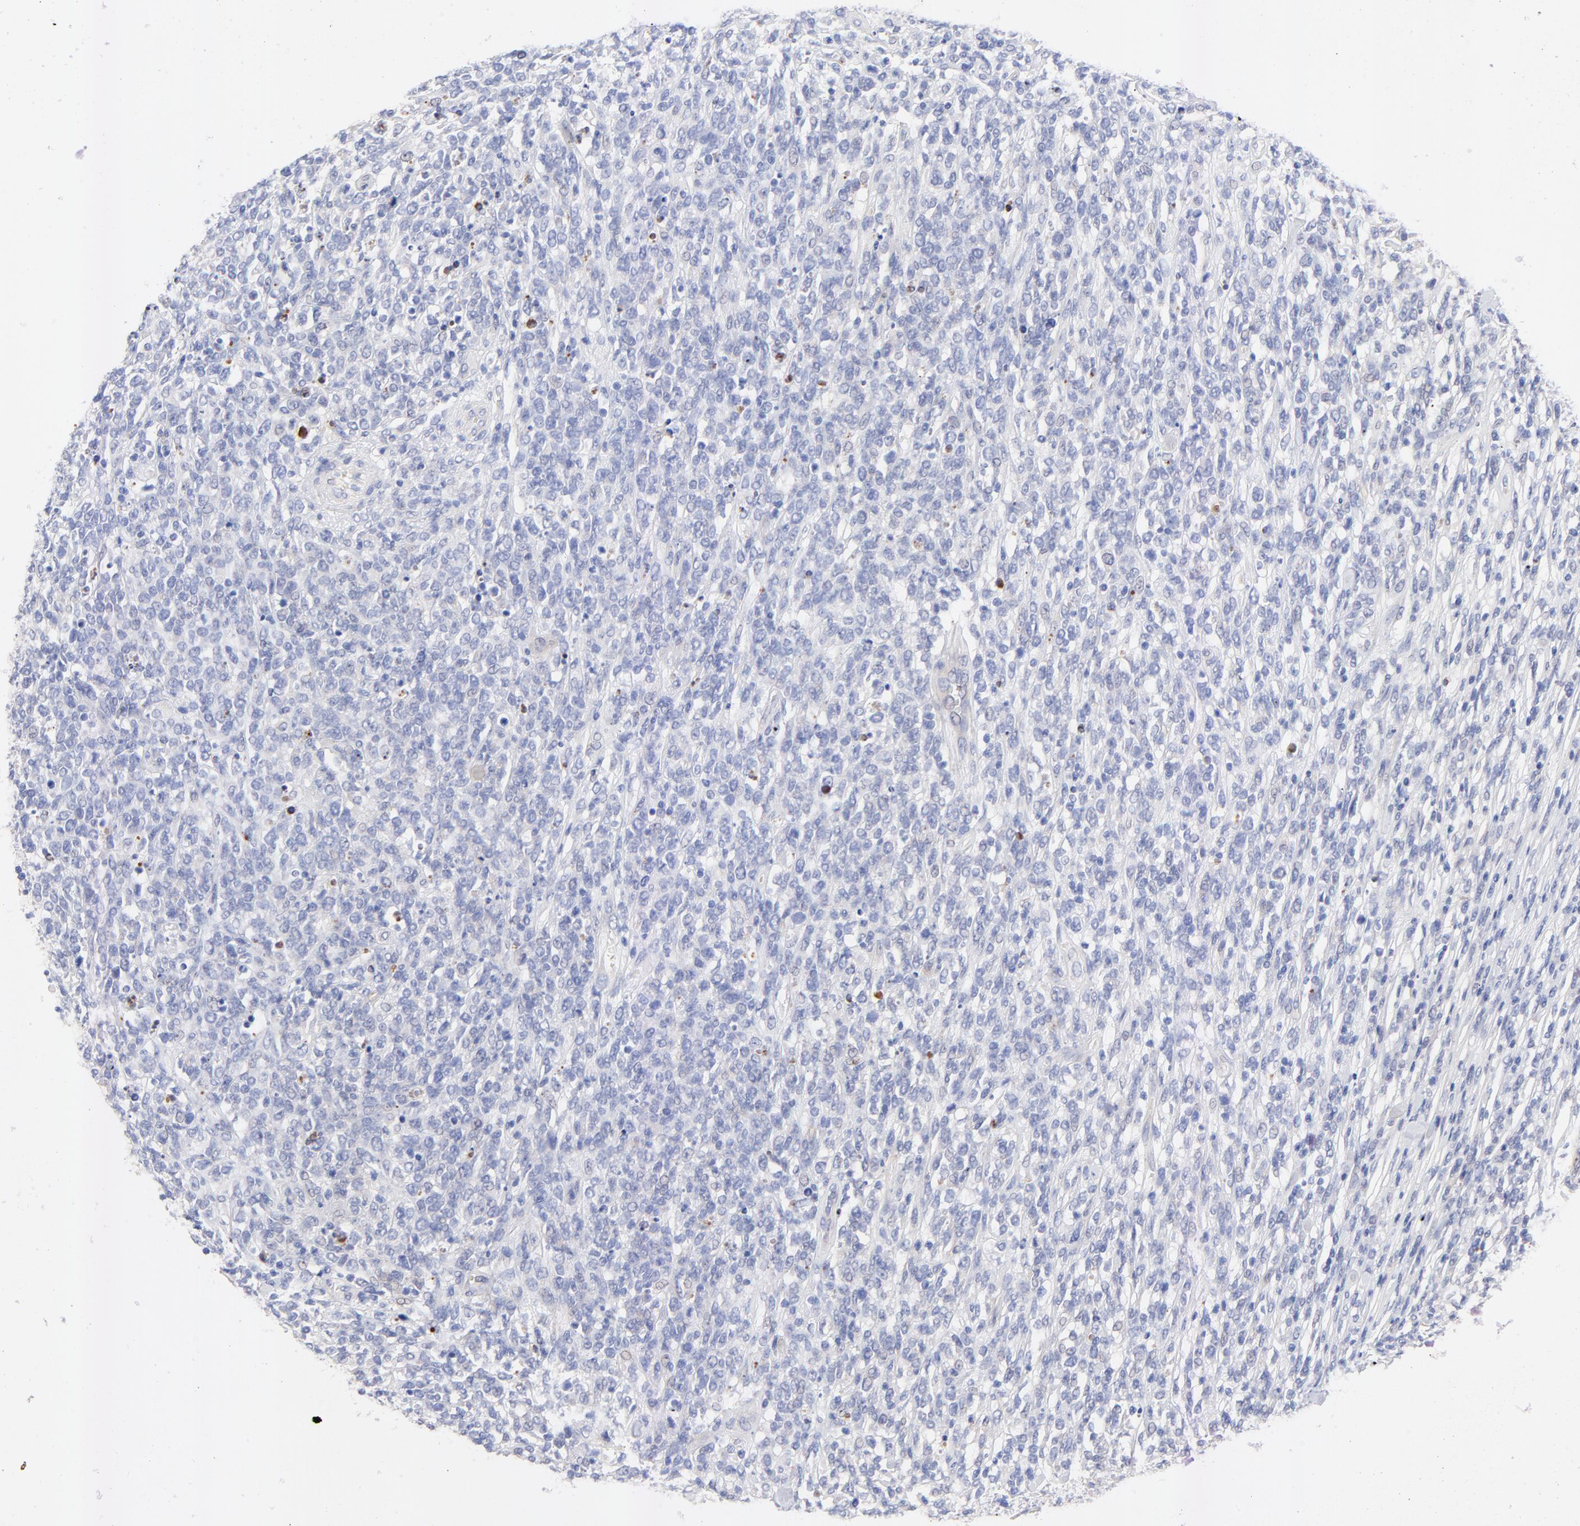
{"staining": {"intensity": "negative", "quantity": "none", "location": "none"}, "tissue": "lymphoma", "cell_type": "Tumor cells", "image_type": "cancer", "snomed": [{"axis": "morphology", "description": "Malignant lymphoma, non-Hodgkin's type, High grade"}, {"axis": "topography", "description": "Lymph node"}], "caption": "This is an immunohistochemistry (IHC) image of human high-grade malignant lymphoma, non-Hodgkin's type. There is no expression in tumor cells.", "gene": "FAM117B", "patient": {"sex": "female", "age": 73}}